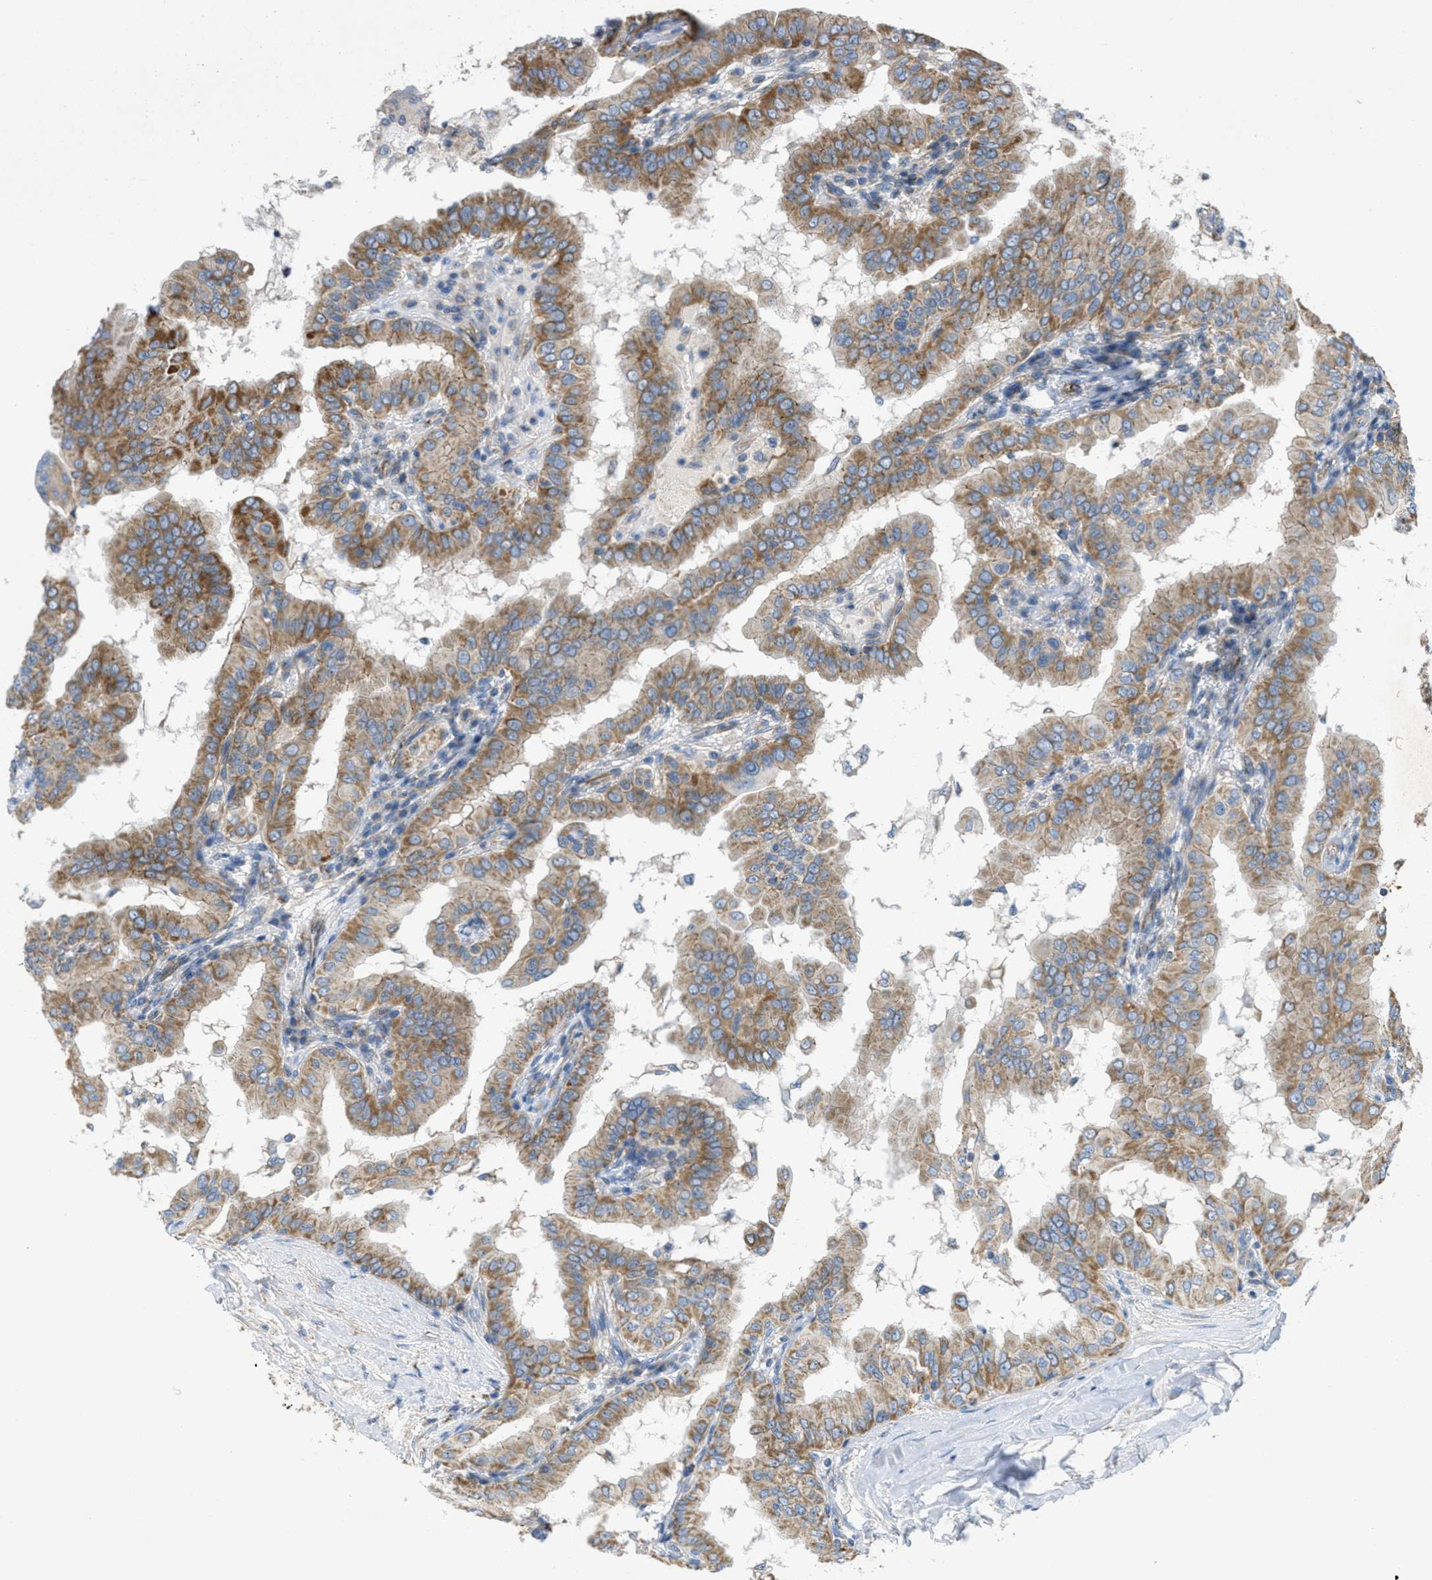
{"staining": {"intensity": "moderate", "quantity": ">75%", "location": "cytoplasmic/membranous"}, "tissue": "thyroid cancer", "cell_type": "Tumor cells", "image_type": "cancer", "snomed": [{"axis": "morphology", "description": "Papillary adenocarcinoma, NOS"}, {"axis": "topography", "description": "Thyroid gland"}], "caption": "A brown stain shows moderate cytoplasmic/membranous staining of a protein in papillary adenocarcinoma (thyroid) tumor cells.", "gene": "BTN3A1", "patient": {"sex": "male", "age": 33}}